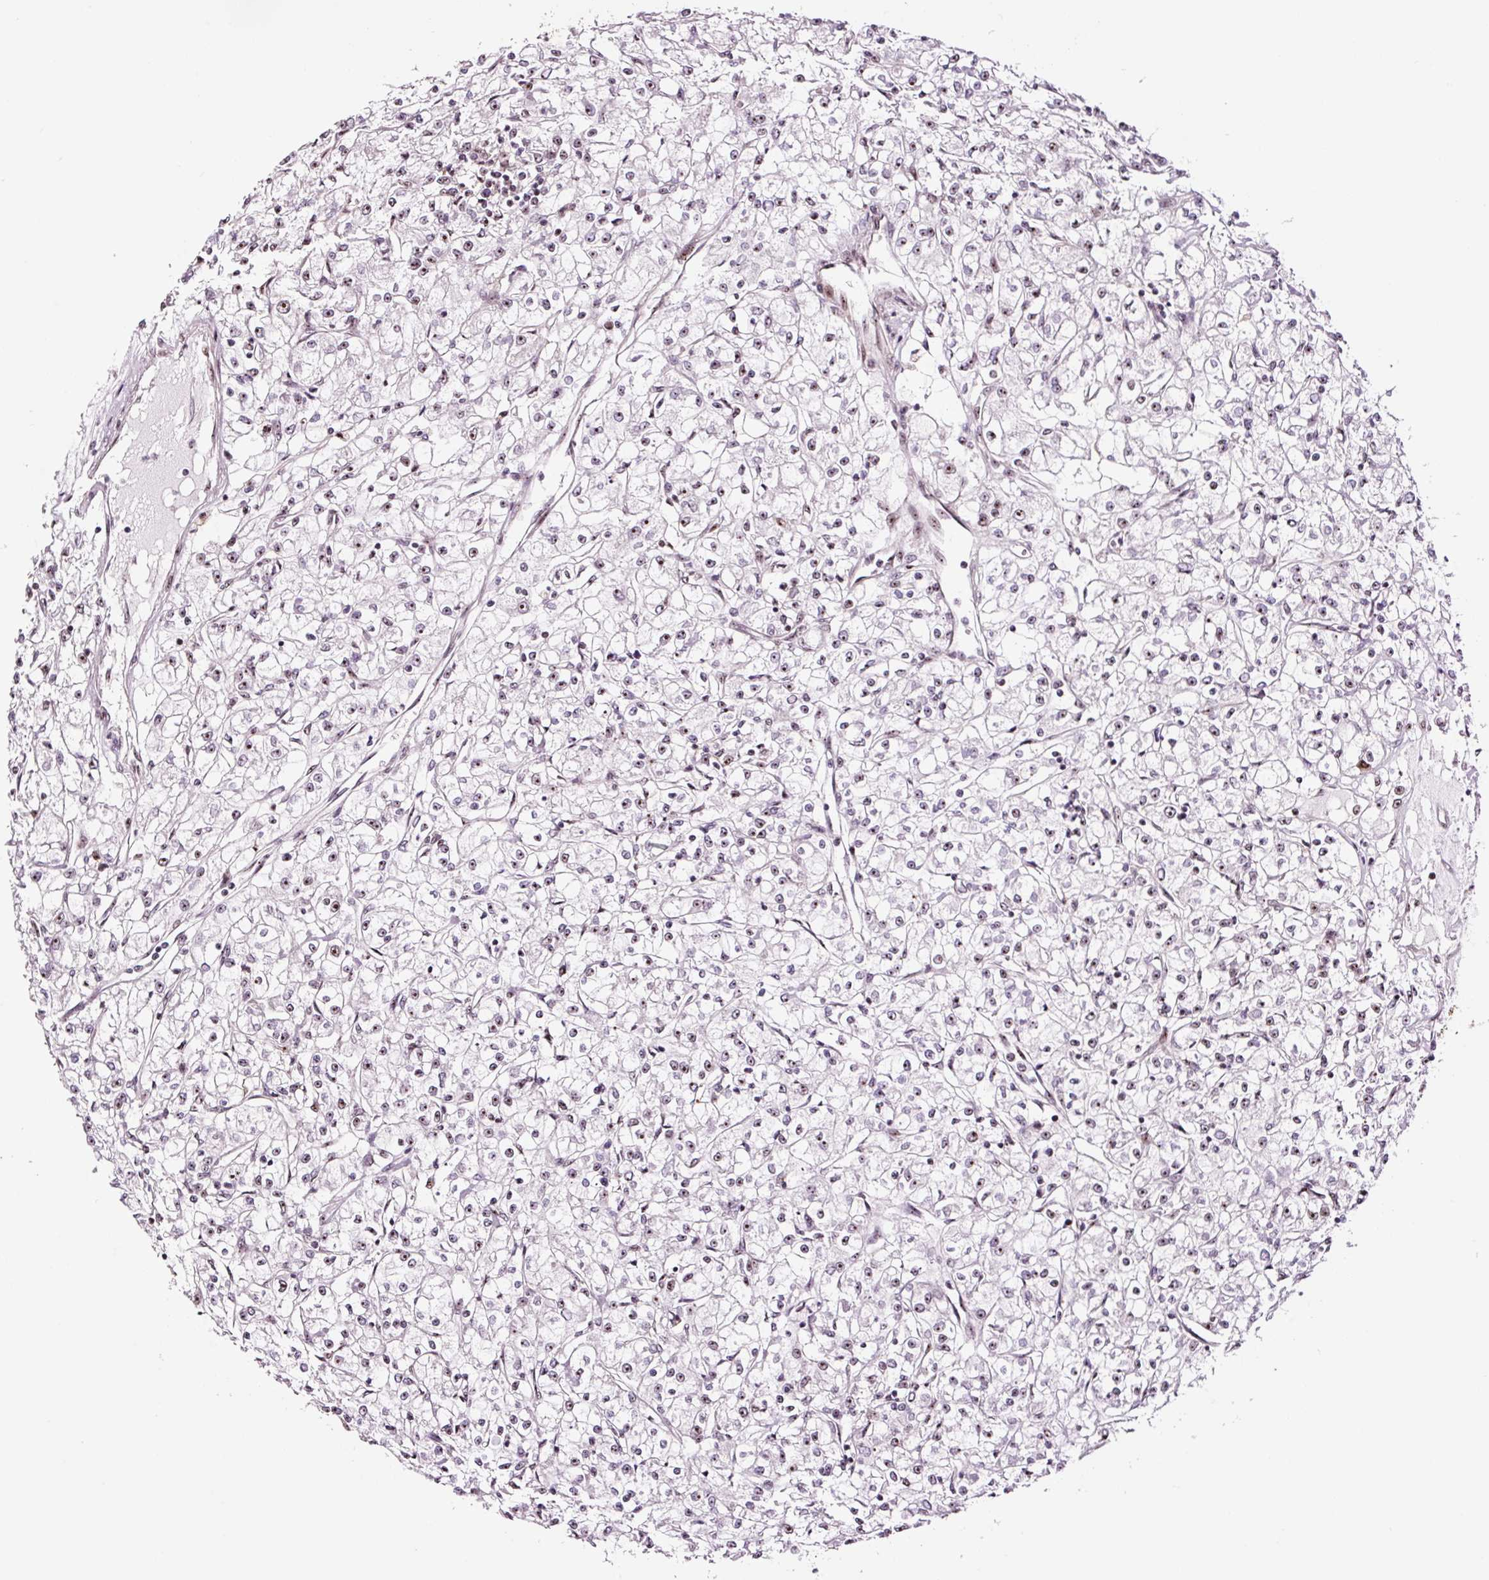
{"staining": {"intensity": "negative", "quantity": "none", "location": "none"}, "tissue": "renal cancer", "cell_type": "Tumor cells", "image_type": "cancer", "snomed": [{"axis": "morphology", "description": "Adenocarcinoma, NOS"}, {"axis": "topography", "description": "Kidney"}], "caption": "Tumor cells are negative for protein expression in human adenocarcinoma (renal).", "gene": "GNL3", "patient": {"sex": "female", "age": 59}}